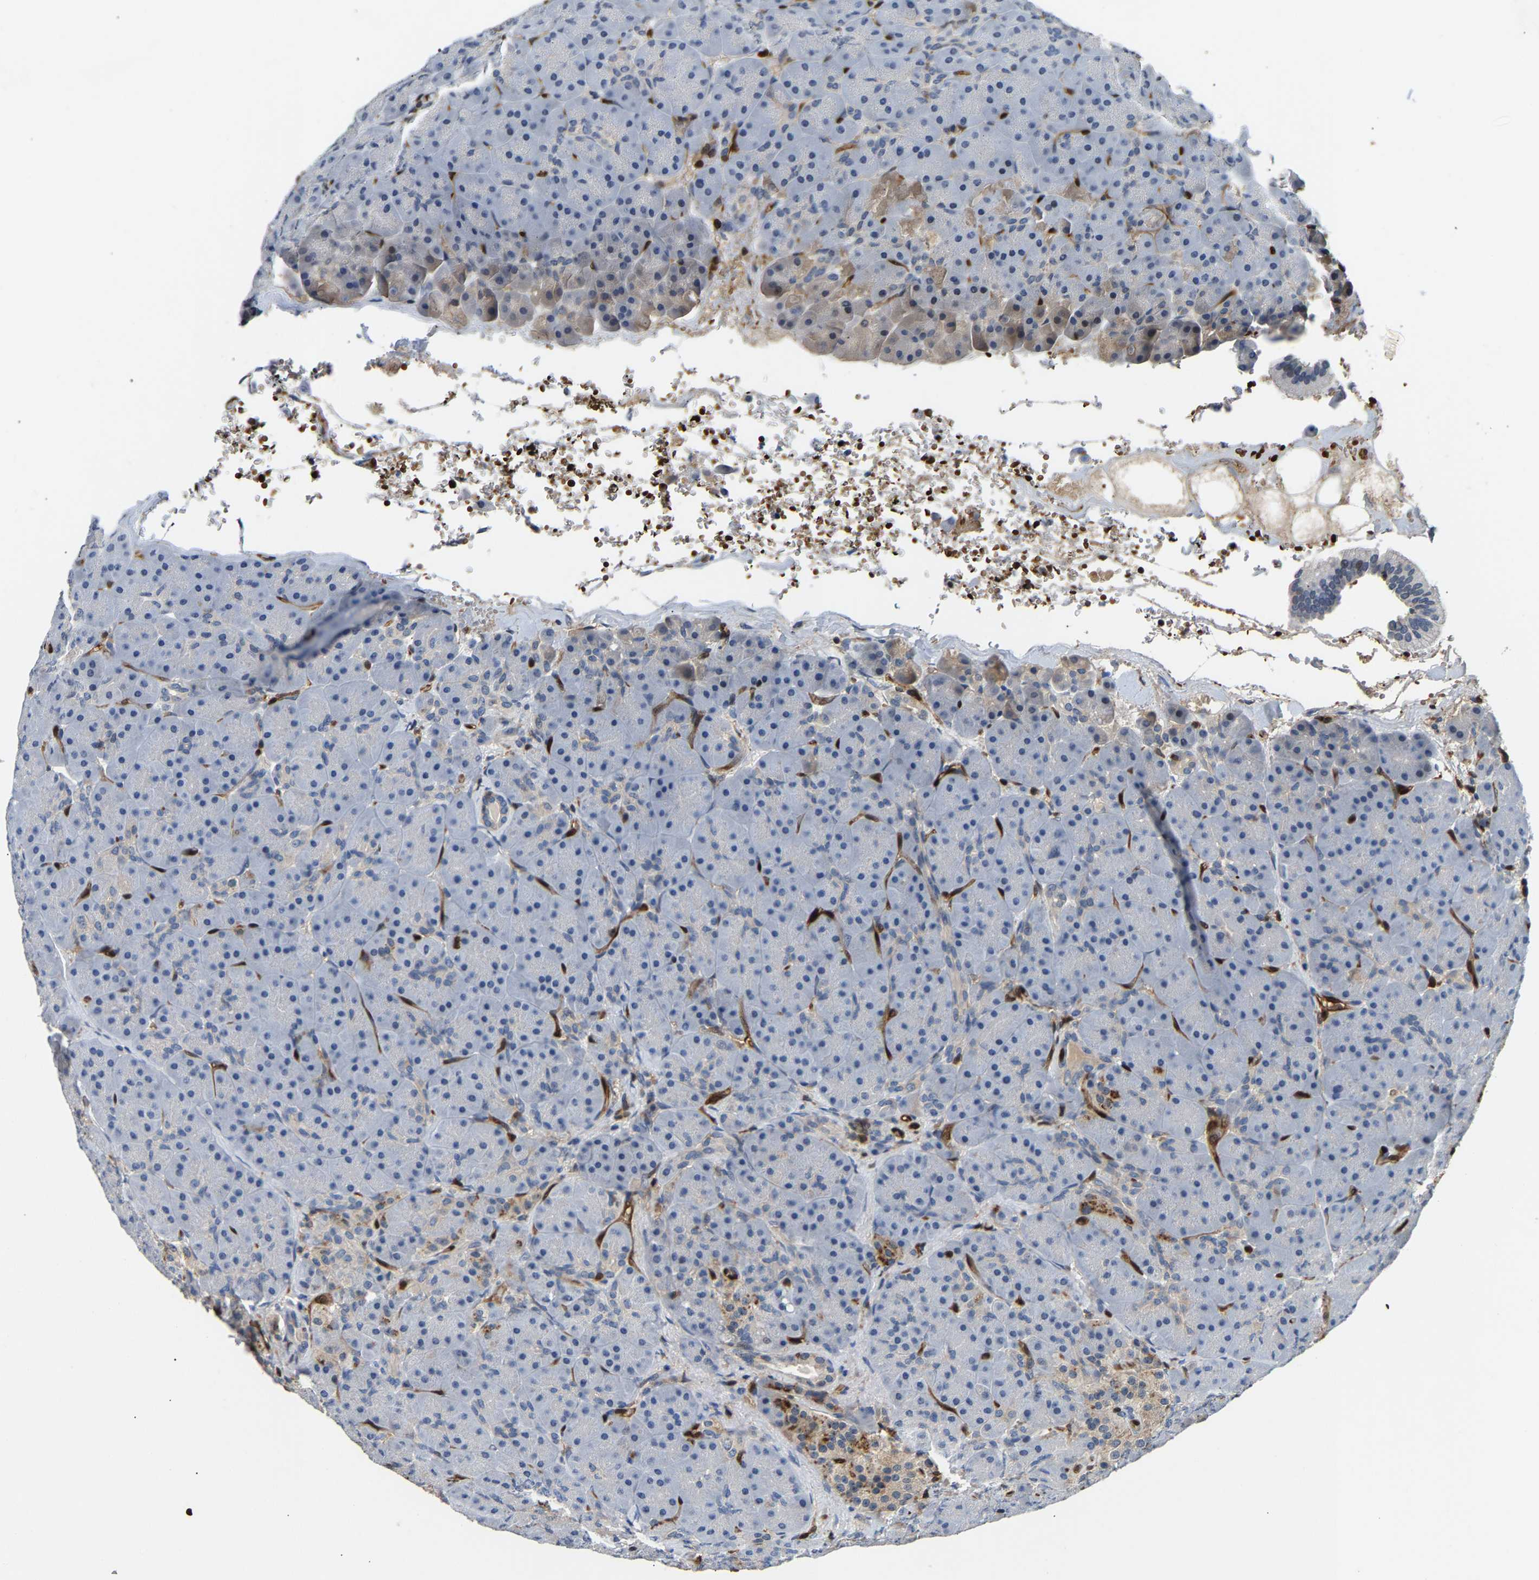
{"staining": {"intensity": "negative", "quantity": "none", "location": "none"}, "tissue": "pancreas", "cell_type": "Exocrine glandular cells", "image_type": "normal", "snomed": [{"axis": "morphology", "description": "Normal tissue, NOS"}, {"axis": "topography", "description": "Pancreas"}], "caption": "Exocrine glandular cells are negative for protein expression in unremarkable human pancreas. (DAB IHC, high magnification).", "gene": "GIMAP7", "patient": {"sex": "male", "age": 66}}